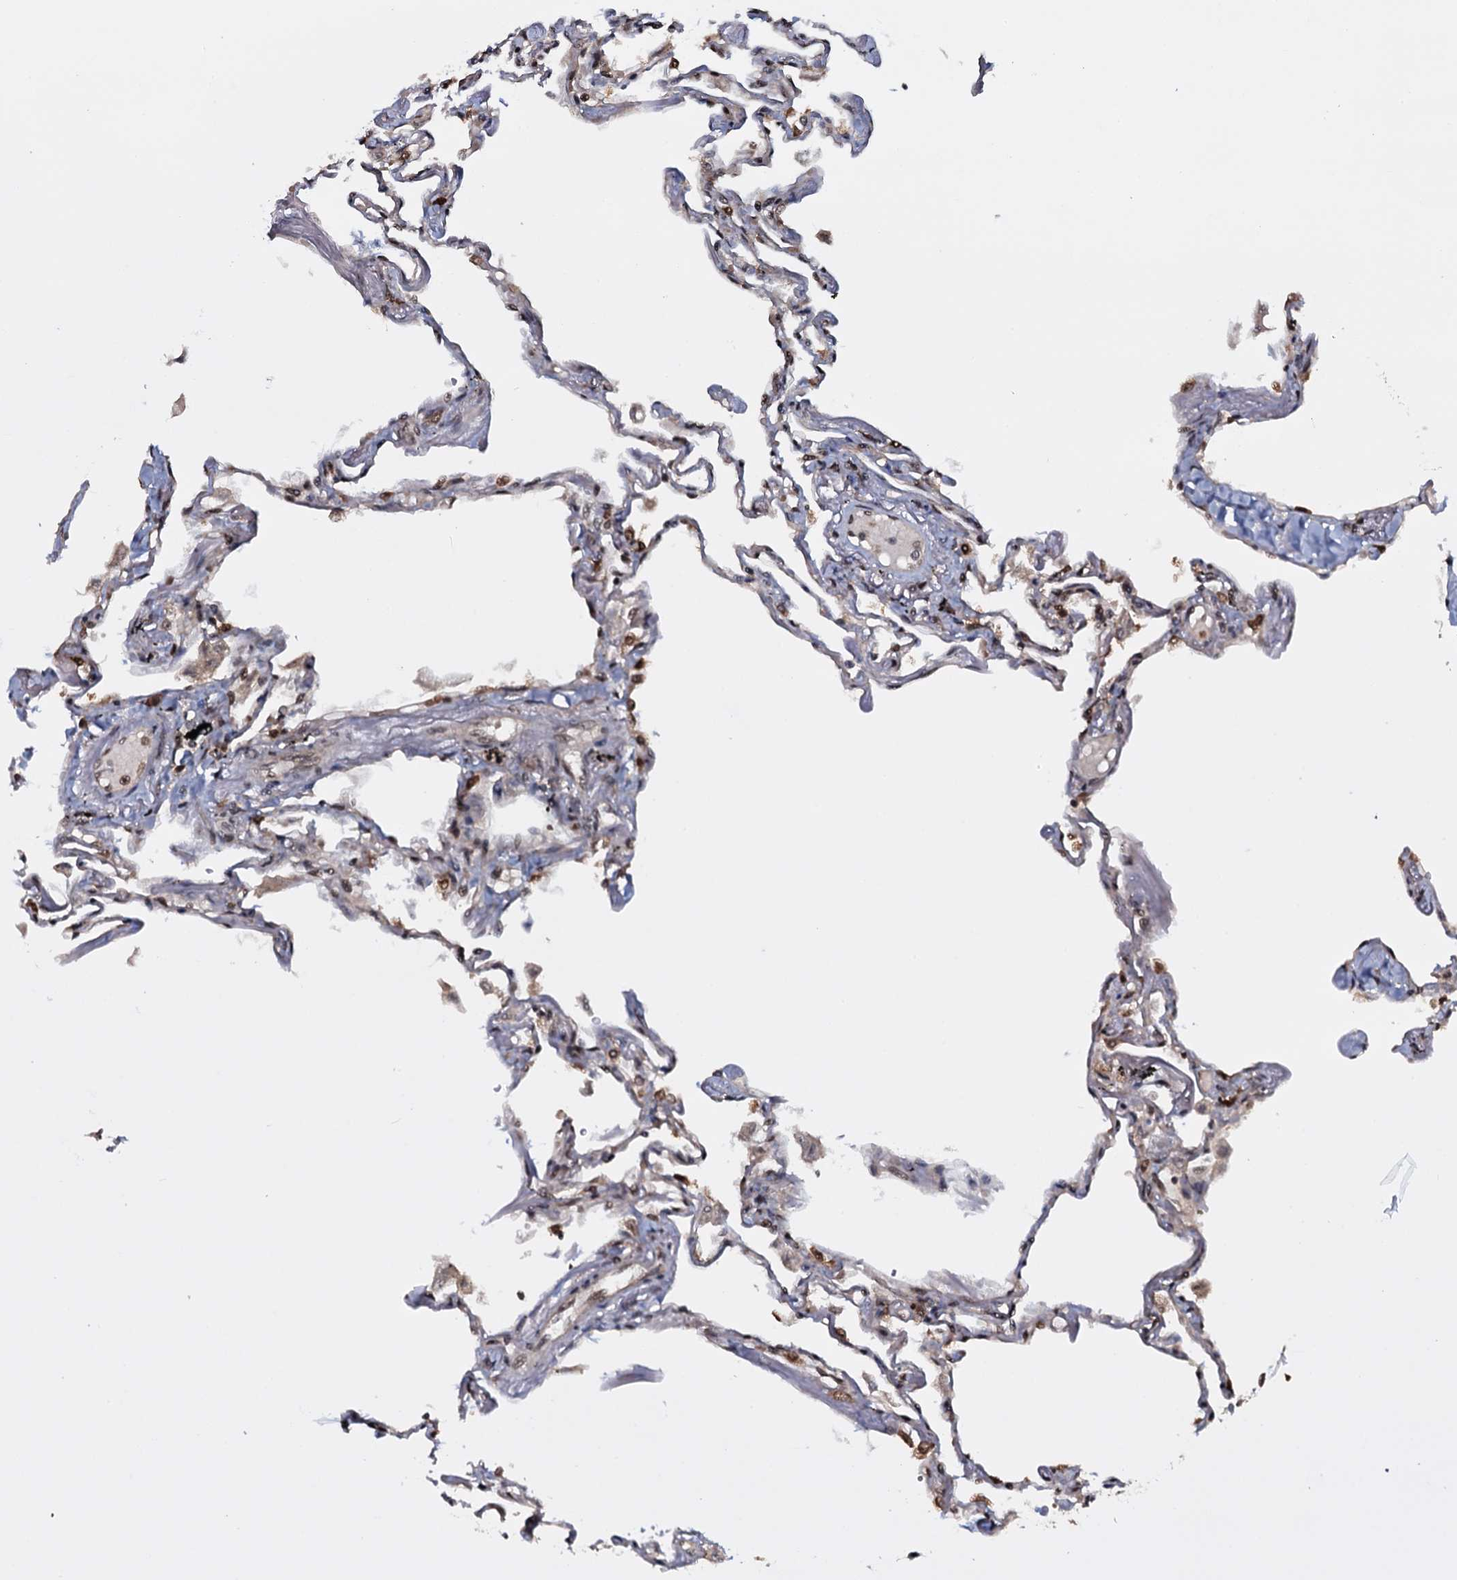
{"staining": {"intensity": "moderate", "quantity": "<25%", "location": "cytoplasmic/membranous"}, "tissue": "lung", "cell_type": "Alveolar cells", "image_type": "normal", "snomed": [{"axis": "morphology", "description": "Normal tissue, NOS"}, {"axis": "topography", "description": "Lung"}], "caption": "IHC of unremarkable human lung displays low levels of moderate cytoplasmic/membranous expression in about <25% of alveolar cells.", "gene": "HDDC3", "patient": {"sex": "female", "age": 67}}